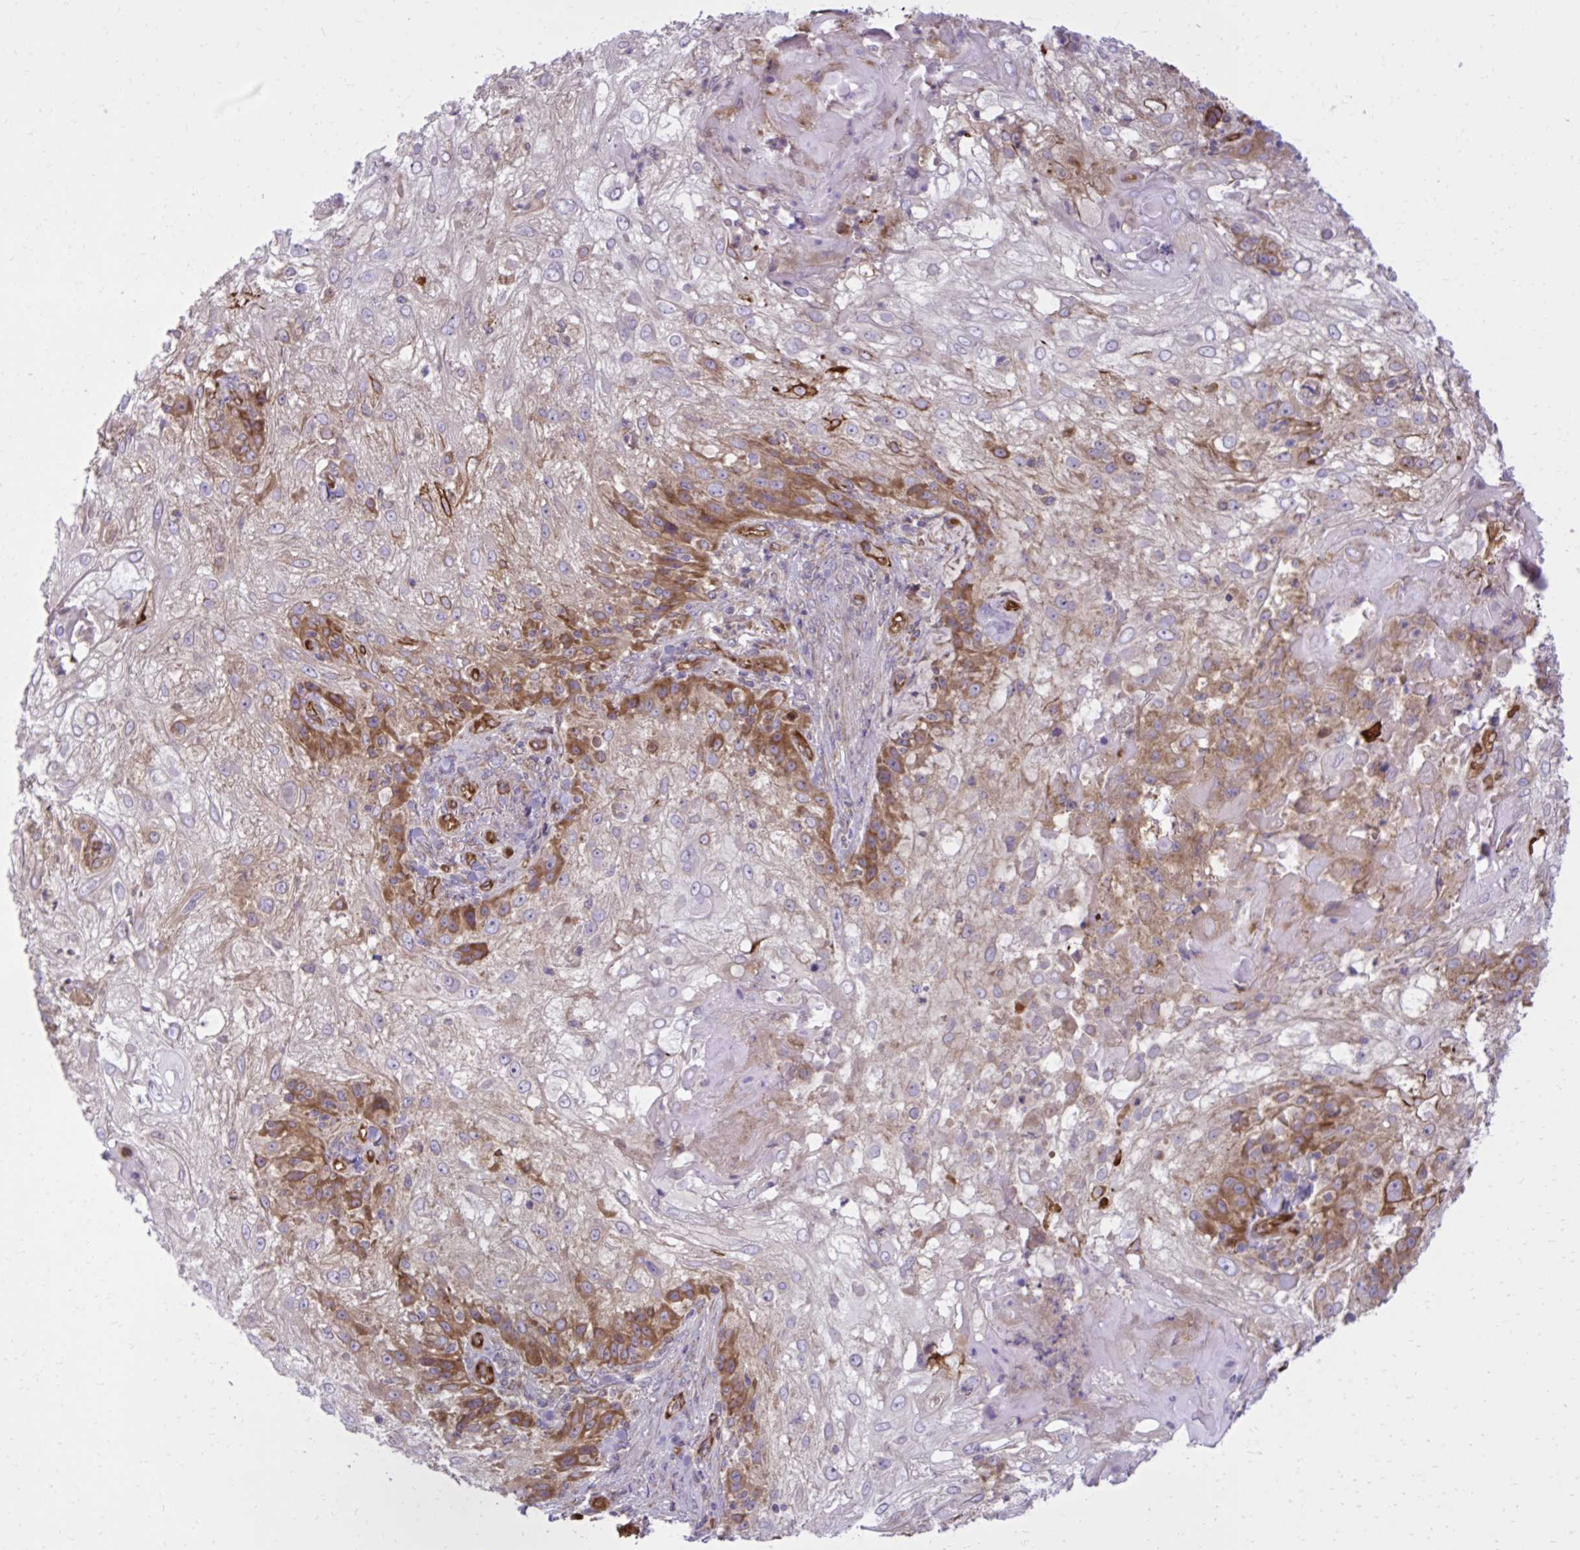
{"staining": {"intensity": "moderate", "quantity": "<25%", "location": "cytoplasmic/membranous"}, "tissue": "skin cancer", "cell_type": "Tumor cells", "image_type": "cancer", "snomed": [{"axis": "morphology", "description": "Normal tissue, NOS"}, {"axis": "morphology", "description": "Squamous cell carcinoma, NOS"}, {"axis": "topography", "description": "Skin"}], "caption": "Human skin cancer (squamous cell carcinoma) stained with a brown dye exhibits moderate cytoplasmic/membranous positive expression in approximately <25% of tumor cells.", "gene": "LIMS1", "patient": {"sex": "female", "age": 83}}